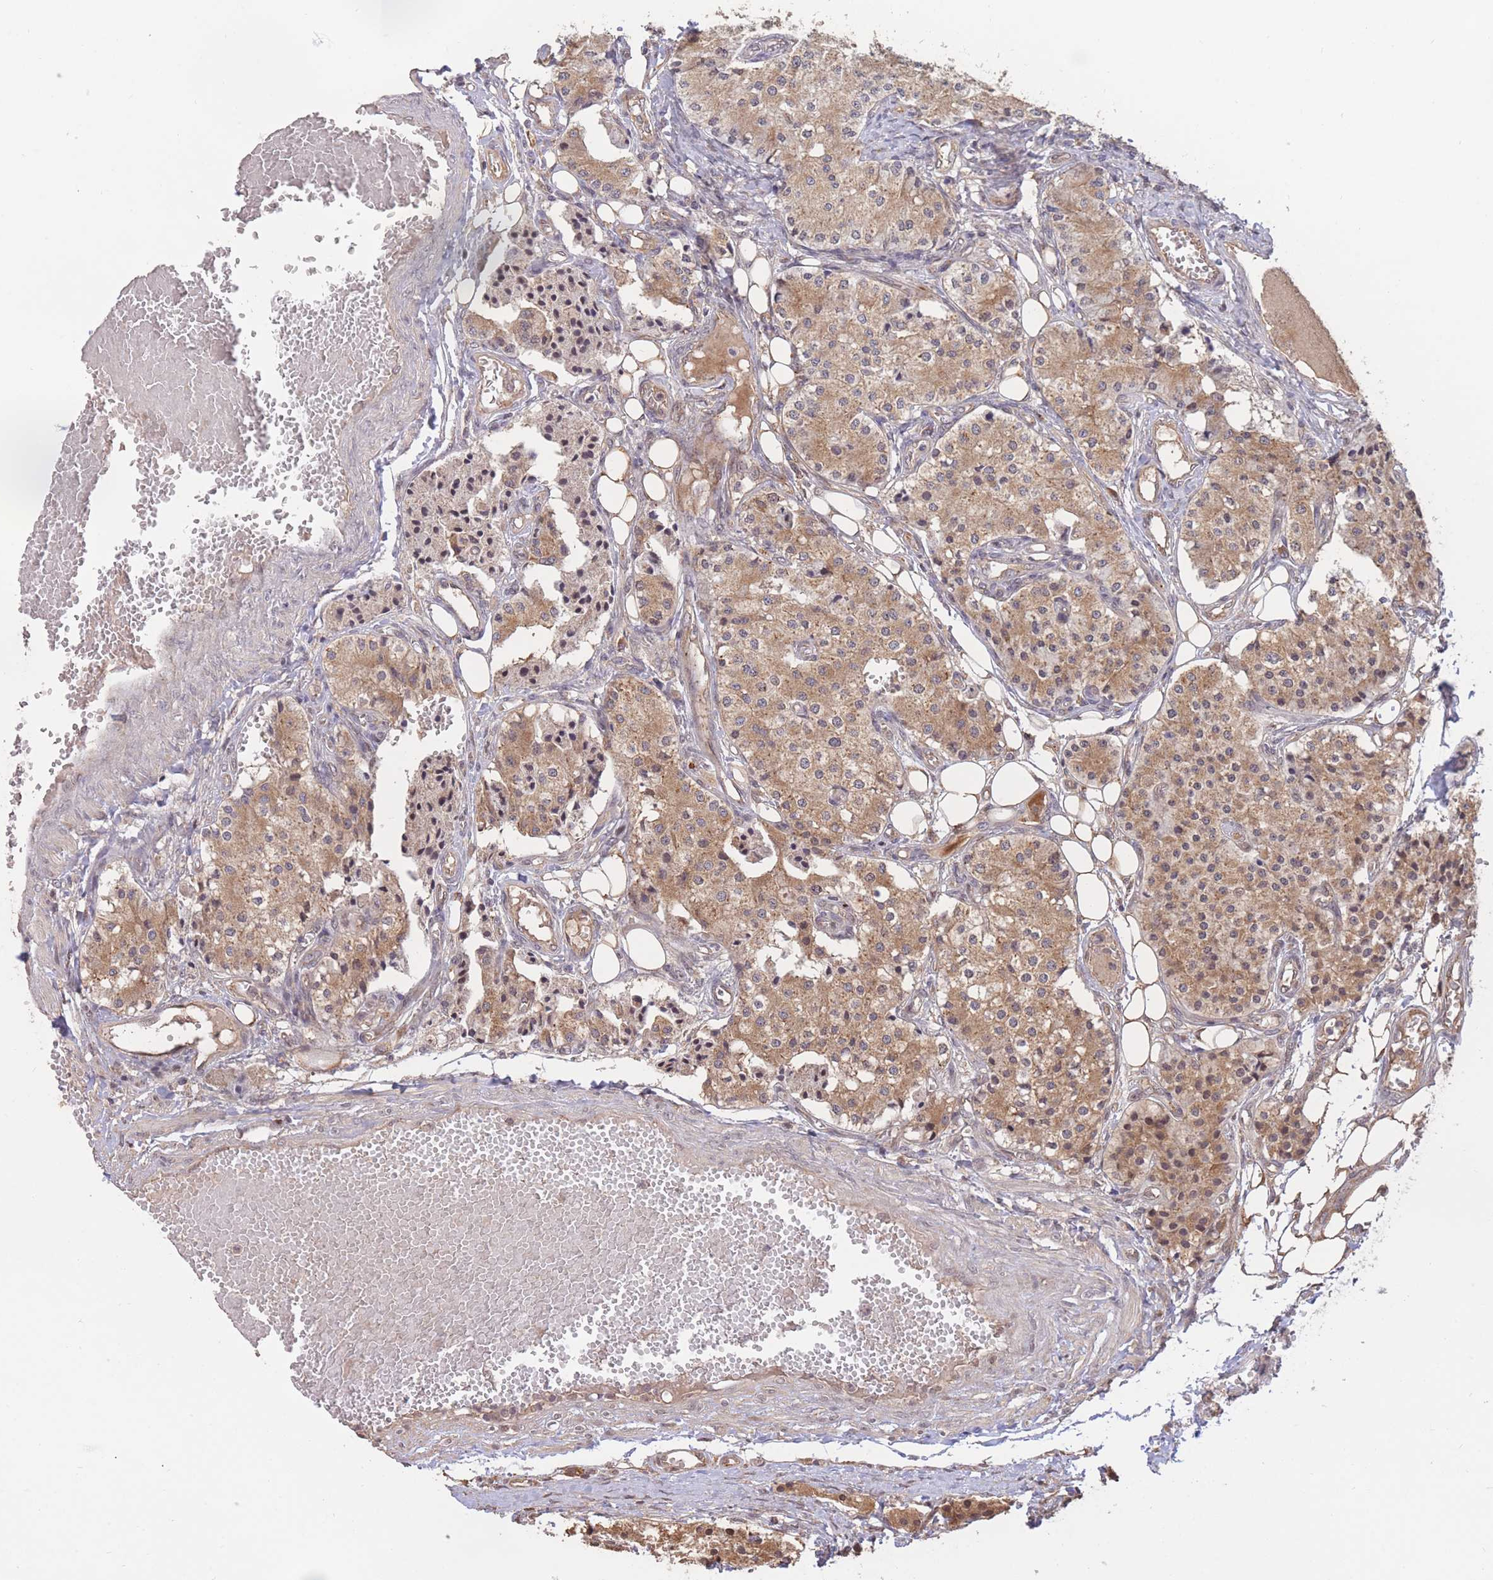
{"staining": {"intensity": "moderate", "quantity": ">75%", "location": "cytoplasmic/membranous"}, "tissue": "carcinoid", "cell_type": "Tumor cells", "image_type": "cancer", "snomed": [{"axis": "morphology", "description": "Carcinoid, malignant, NOS"}, {"axis": "topography", "description": "Colon"}], "caption": "Immunohistochemical staining of carcinoid exhibits moderate cytoplasmic/membranous protein expression in approximately >75% of tumor cells.", "gene": "RGS14", "patient": {"sex": "female", "age": 52}}